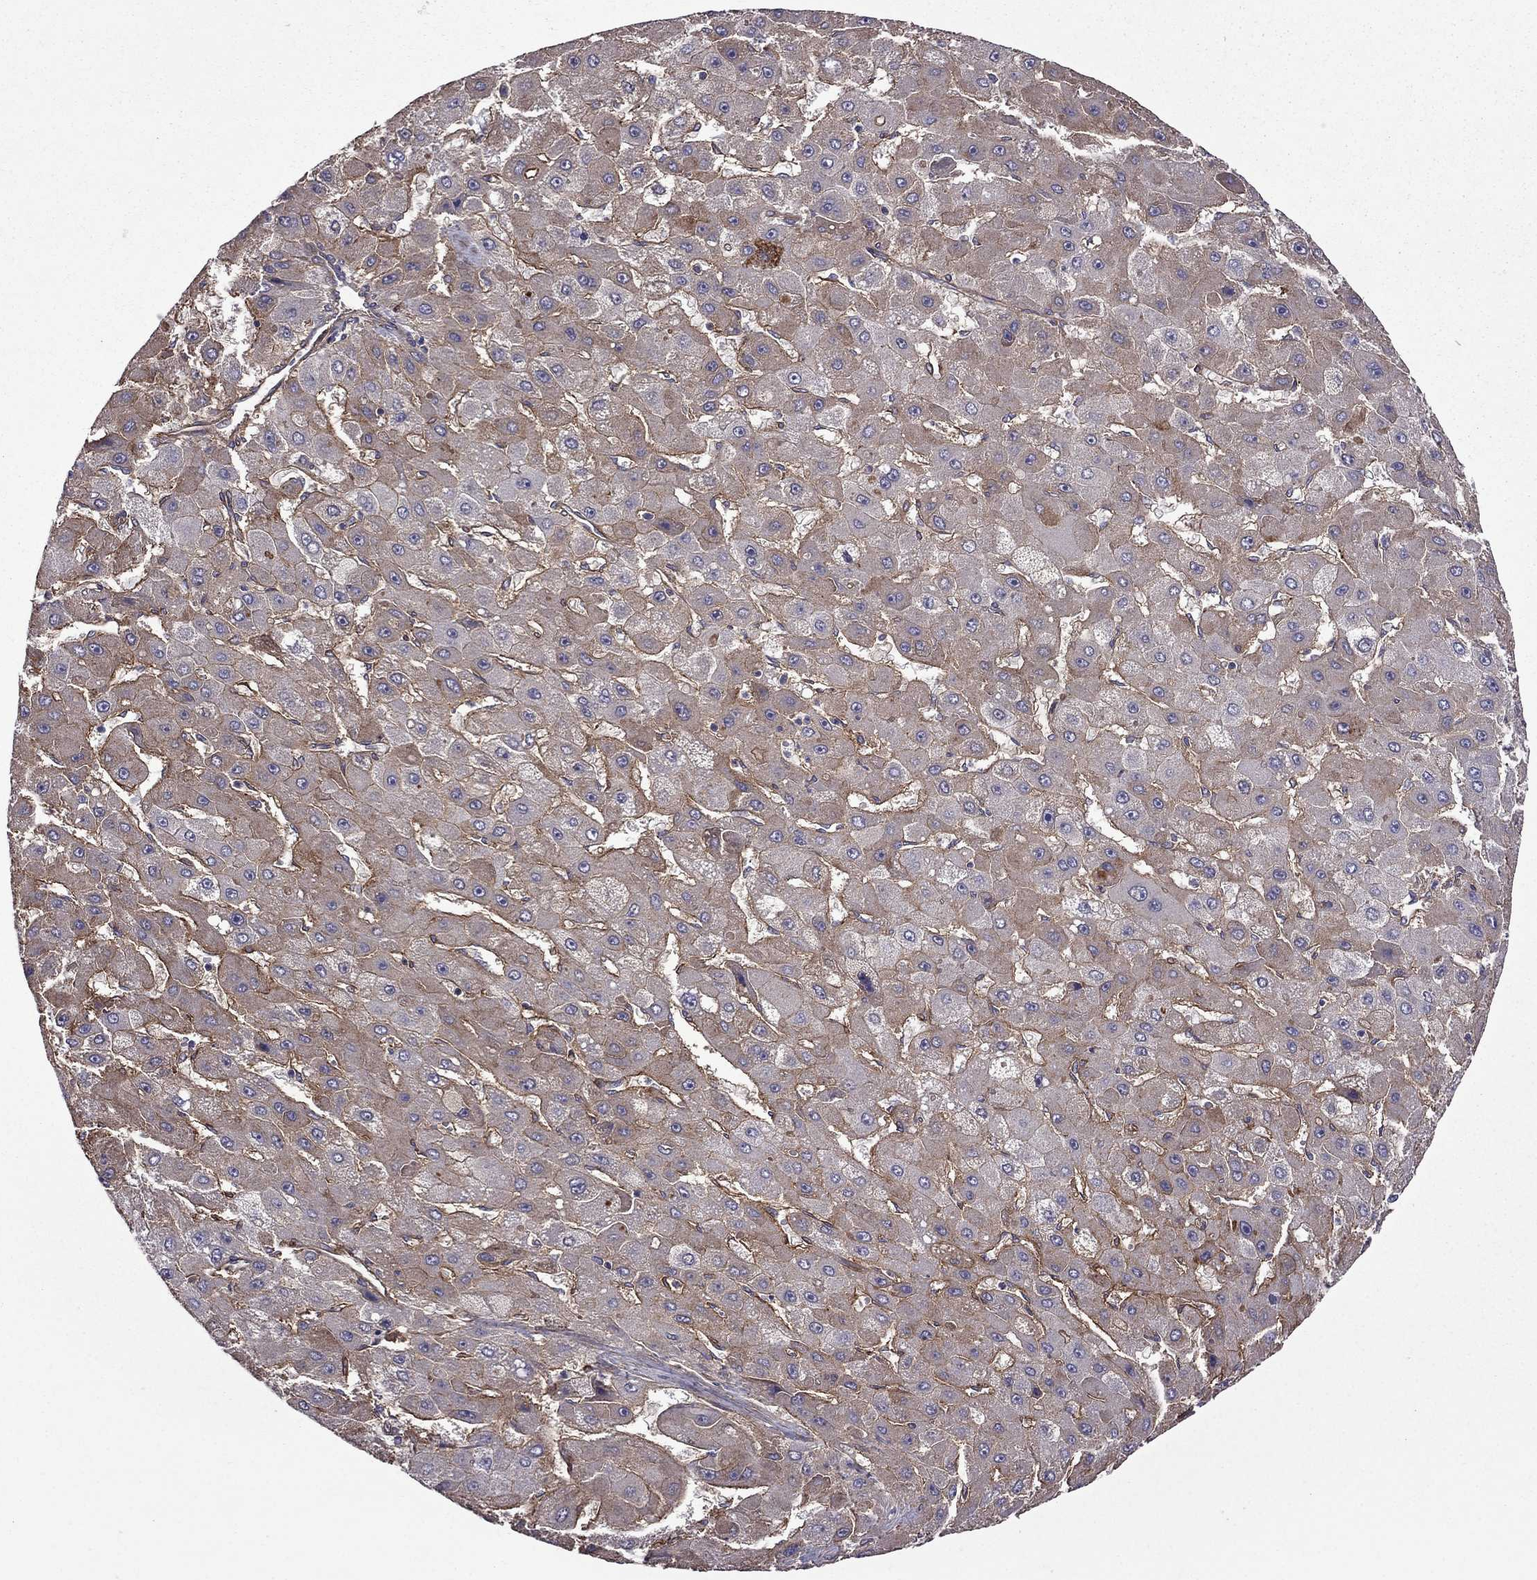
{"staining": {"intensity": "moderate", "quantity": ">75%", "location": "cytoplasmic/membranous"}, "tissue": "liver cancer", "cell_type": "Tumor cells", "image_type": "cancer", "snomed": [{"axis": "morphology", "description": "Carcinoma, Hepatocellular, NOS"}, {"axis": "topography", "description": "Liver"}], "caption": "Immunohistochemistry of liver cancer (hepatocellular carcinoma) demonstrates medium levels of moderate cytoplasmic/membranous expression in about >75% of tumor cells.", "gene": "ITGB1", "patient": {"sex": "female", "age": 25}}